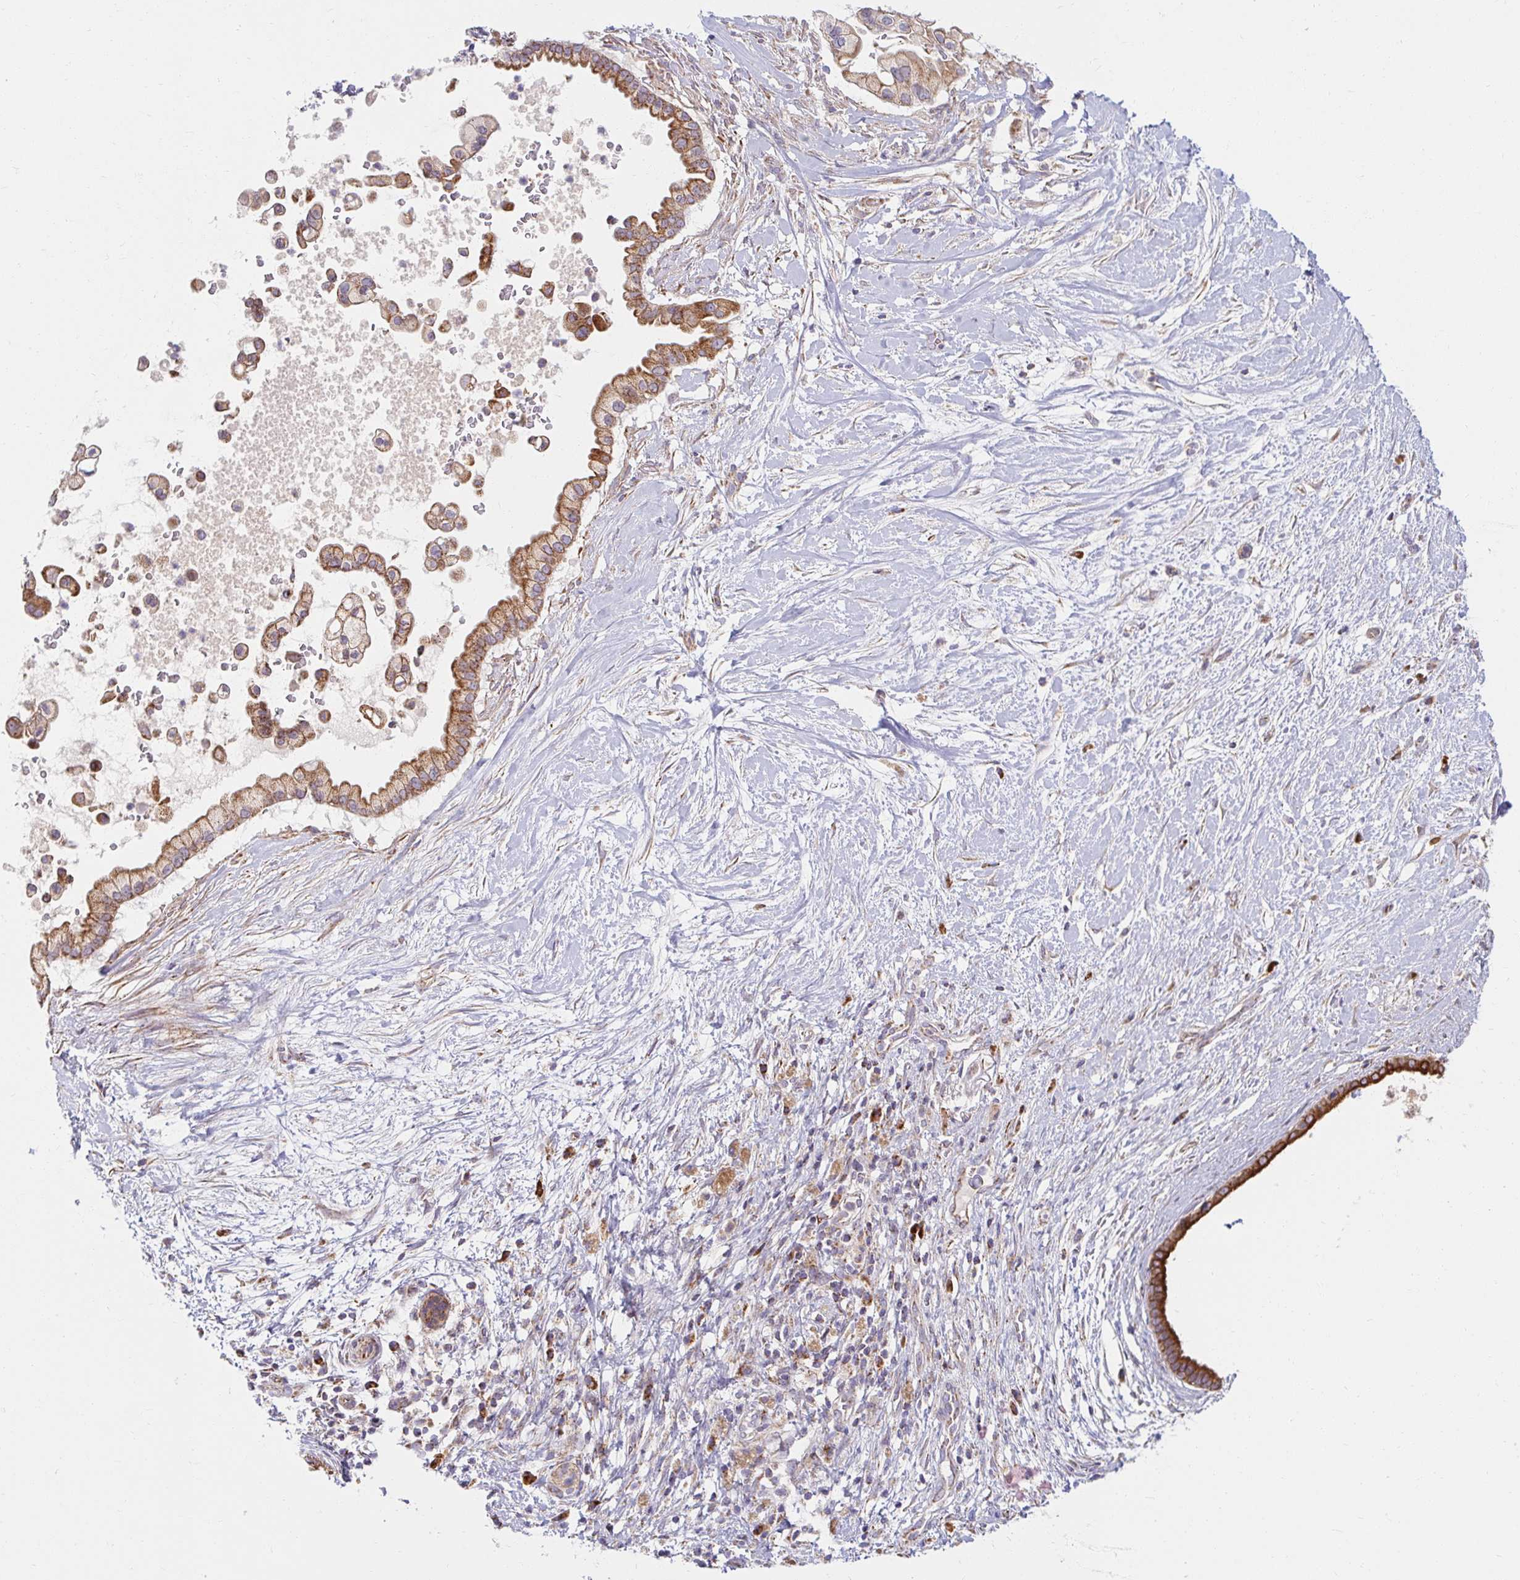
{"staining": {"intensity": "moderate", "quantity": ">75%", "location": "cytoplasmic/membranous"}, "tissue": "pancreatic cancer", "cell_type": "Tumor cells", "image_type": "cancer", "snomed": [{"axis": "morphology", "description": "Adenocarcinoma, NOS"}, {"axis": "topography", "description": "Pancreas"}], "caption": "Tumor cells show medium levels of moderate cytoplasmic/membranous positivity in about >75% of cells in adenocarcinoma (pancreatic). Nuclei are stained in blue.", "gene": "SKP2", "patient": {"sex": "female", "age": 69}}